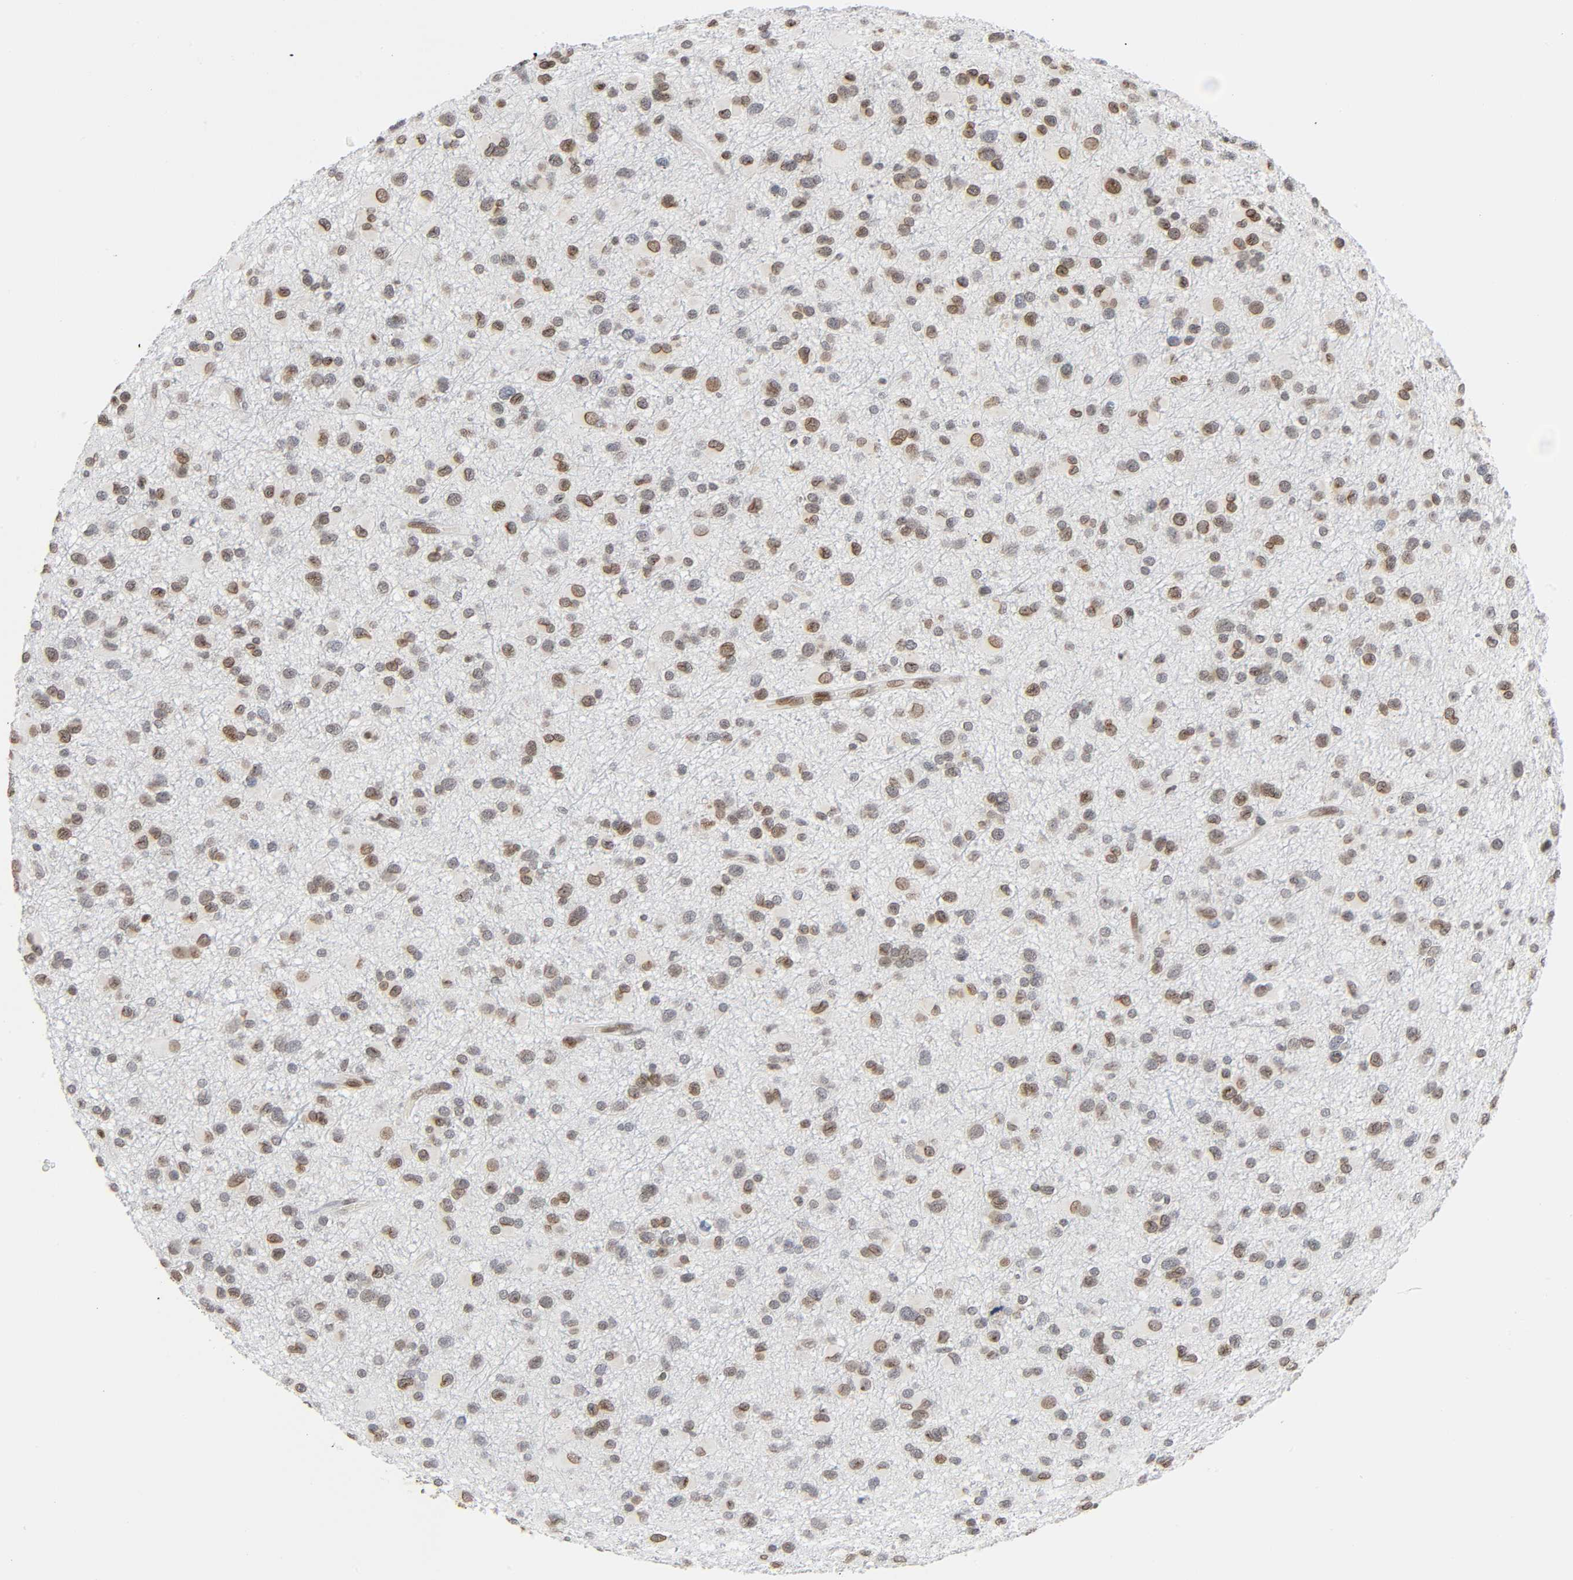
{"staining": {"intensity": "moderate", "quantity": "25%-75%", "location": "nuclear"}, "tissue": "glioma", "cell_type": "Tumor cells", "image_type": "cancer", "snomed": [{"axis": "morphology", "description": "Glioma, malignant, Low grade"}, {"axis": "topography", "description": "Brain"}], "caption": "Immunohistochemistry of human malignant glioma (low-grade) demonstrates medium levels of moderate nuclear staining in about 25%-75% of tumor cells. Immunohistochemistry stains the protein in brown and the nuclei are stained blue.", "gene": "SUMO1", "patient": {"sex": "male", "age": 42}}